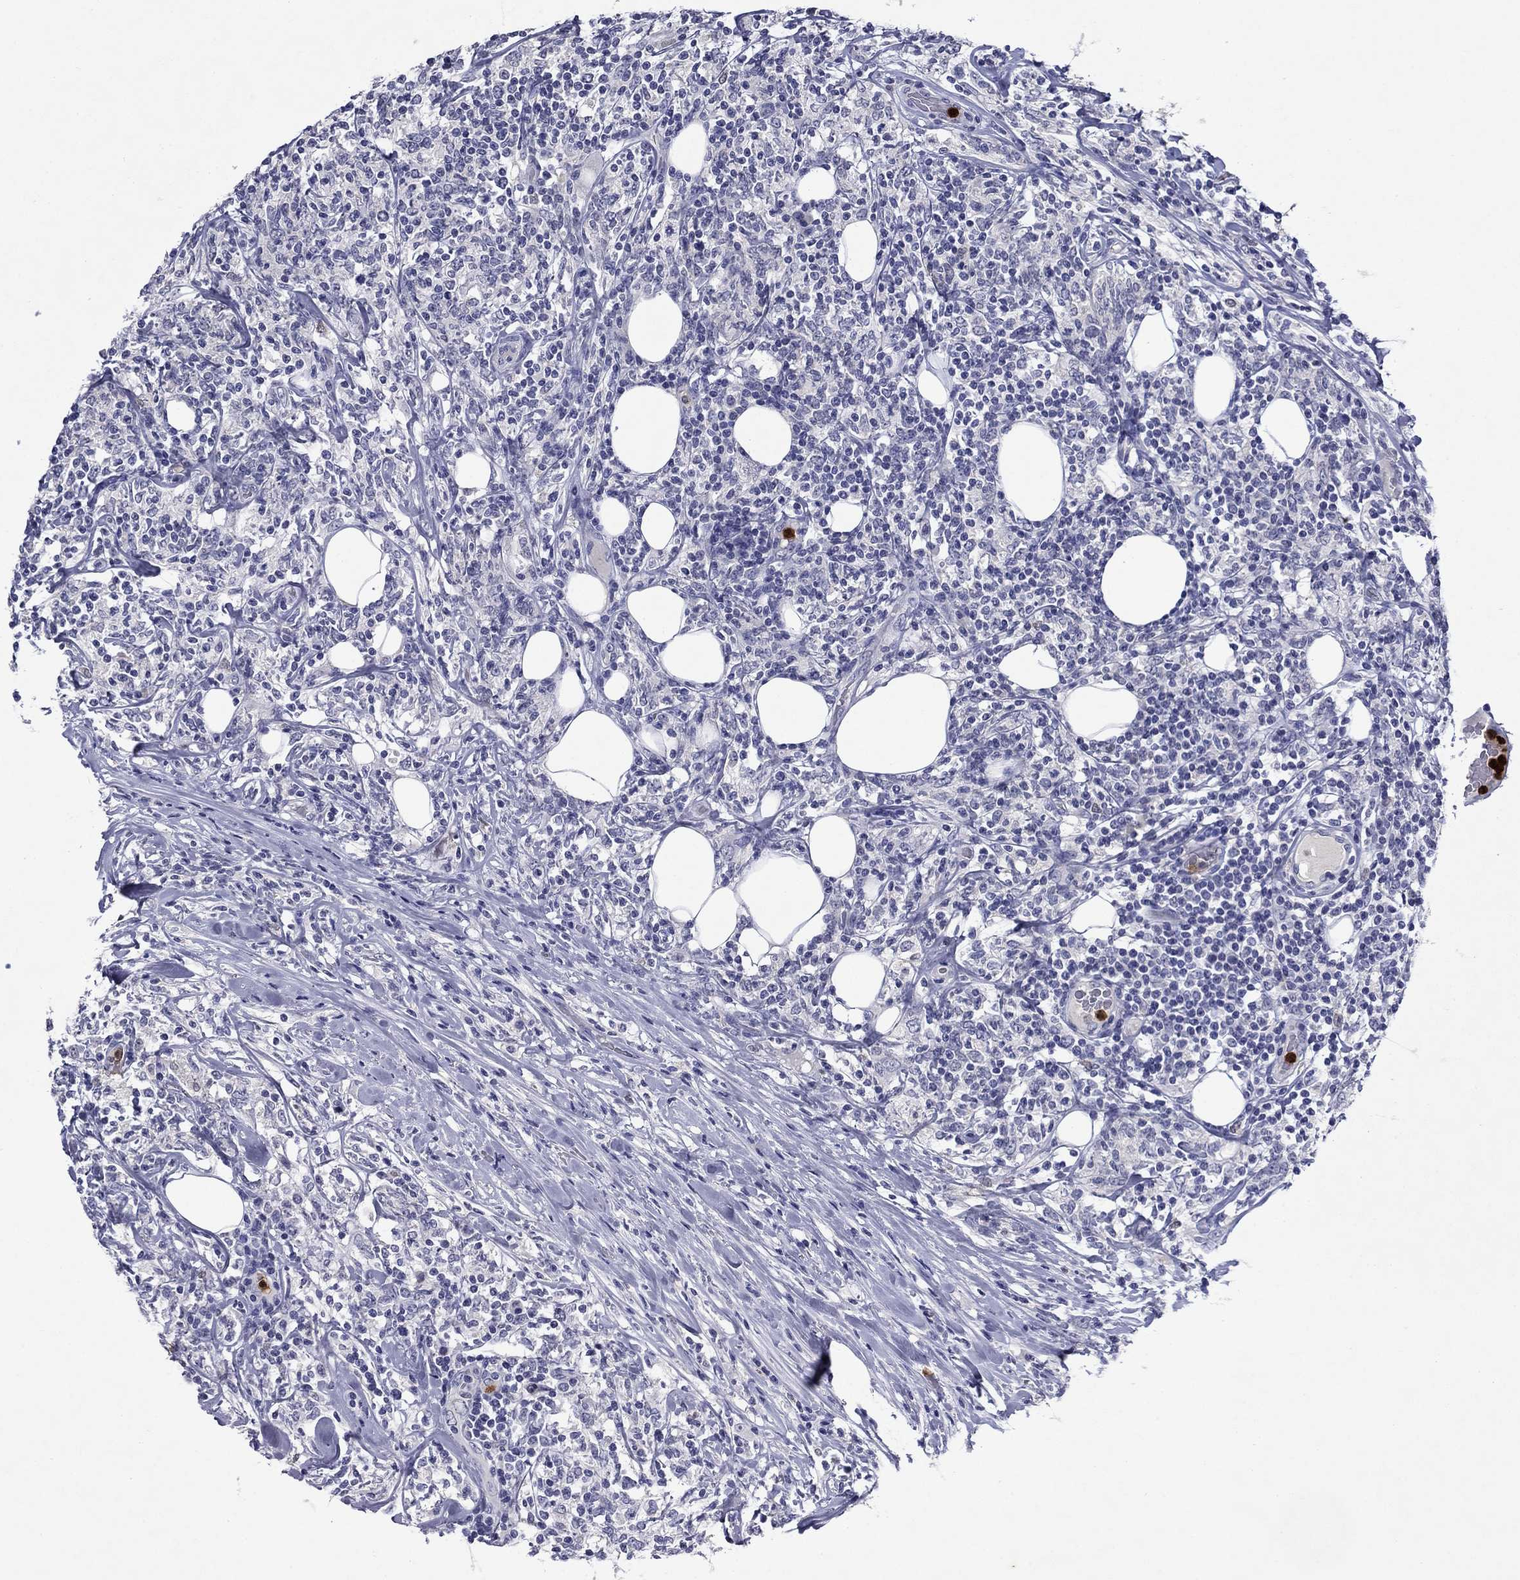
{"staining": {"intensity": "negative", "quantity": "none", "location": "none"}, "tissue": "lymphoma", "cell_type": "Tumor cells", "image_type": "cancer", "snomed": [{"axis": "morphology", "description": "Malignant lymphoma, non-Hodgkin's type, High grade"}, {"axis": "topography", "description": "Lymph node"}], "caption": "Image shows no protein expression in tumor cells of lymphoma tissue. (DAB (3,3'-diaminobenzidine) IHC, high magnification).", "gene": "IRF5", "patient": {"sex": "female", "age": 84}}